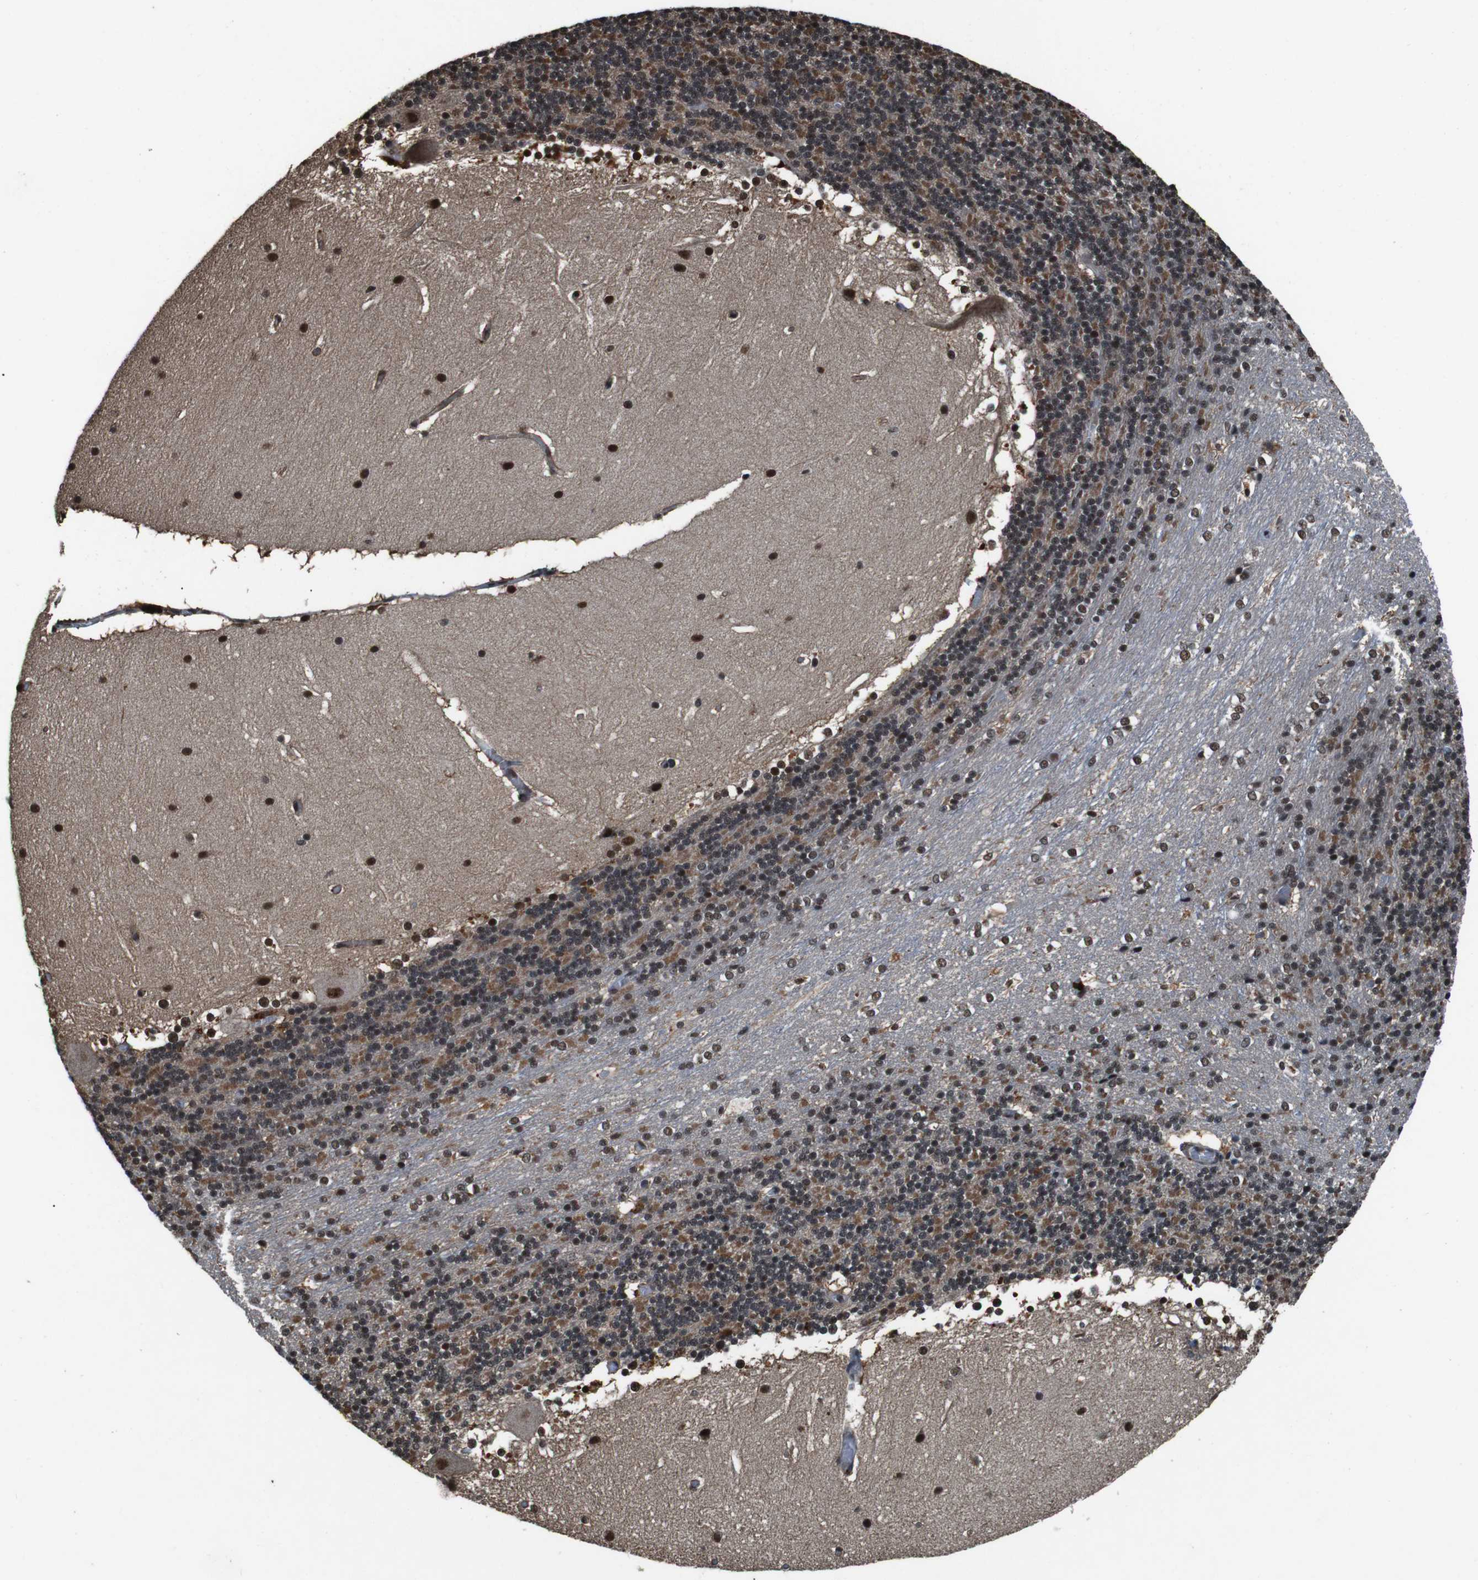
{"staining": {"intensity": "moderate", "quantity": "25%-75%", "location": "cytoplasmic/membranous,nuclear"}, "tissue": "cerebellum", "cell_type": "Cells in granular layer", "image_type": "normal", "snomed": [{"axis": "morphology", "description": "Normal tissue, NOS"}, {"axis": "topography", "description": "Cerebellum"}], "caption": "Immunohistochemical staining of benign cerebellum reveals medium levels of moderate cytoplasmic/membranous,nuclear positivity in approximately 25%-75% of cells in granular layer. The staining is performed using DAB (3,3'-diaminobenzidine) brown chromogen to label protein expression. The nuclei are counter-stained blue using hematoxylin.", "gene": "NR4A2", "patient": {"sex": "female", "age": 19}}